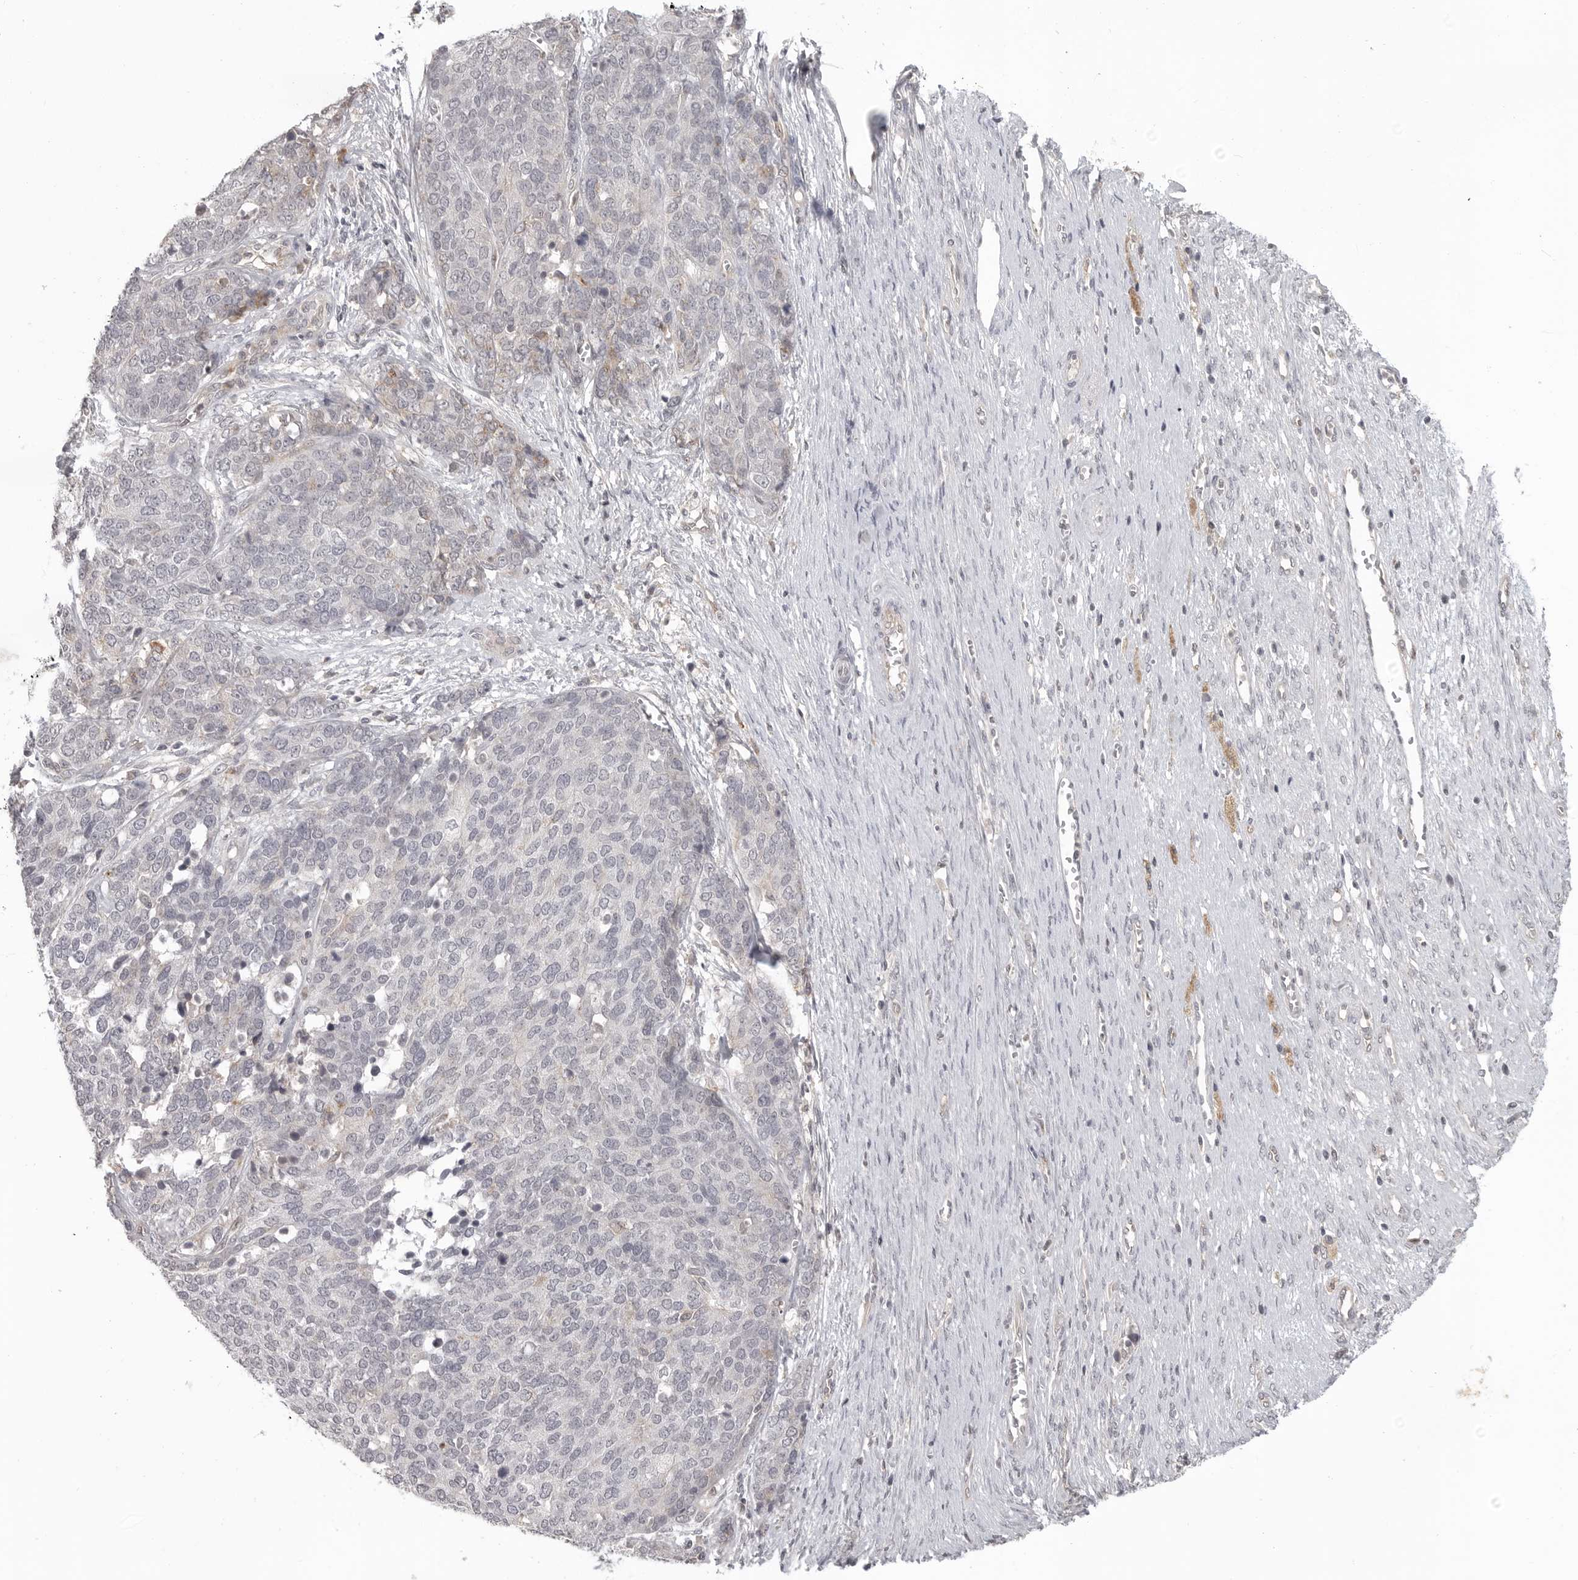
{"staining": {"intensity": "negative", "quantity": "none", "location": "none"}, "tissue": "ovarian cancer", "cell_type": "Tumor cells", "image_type": "cancer", "snomed": [{"axis": "morphology", "description": "Cystadenocarcinoma, serous, NOS"}, {"axis": "topography", "description": "Ovary"}], "caption": "This photomicrograph is of ovarian serous cystadenocarcinoma stained with IHC to label a protein in brown with the nuclei are counter-stained blue. There is no expression in tumor cells.", "gene": "IFNGR1", "patient": {"sex": "female", "age": 44}}